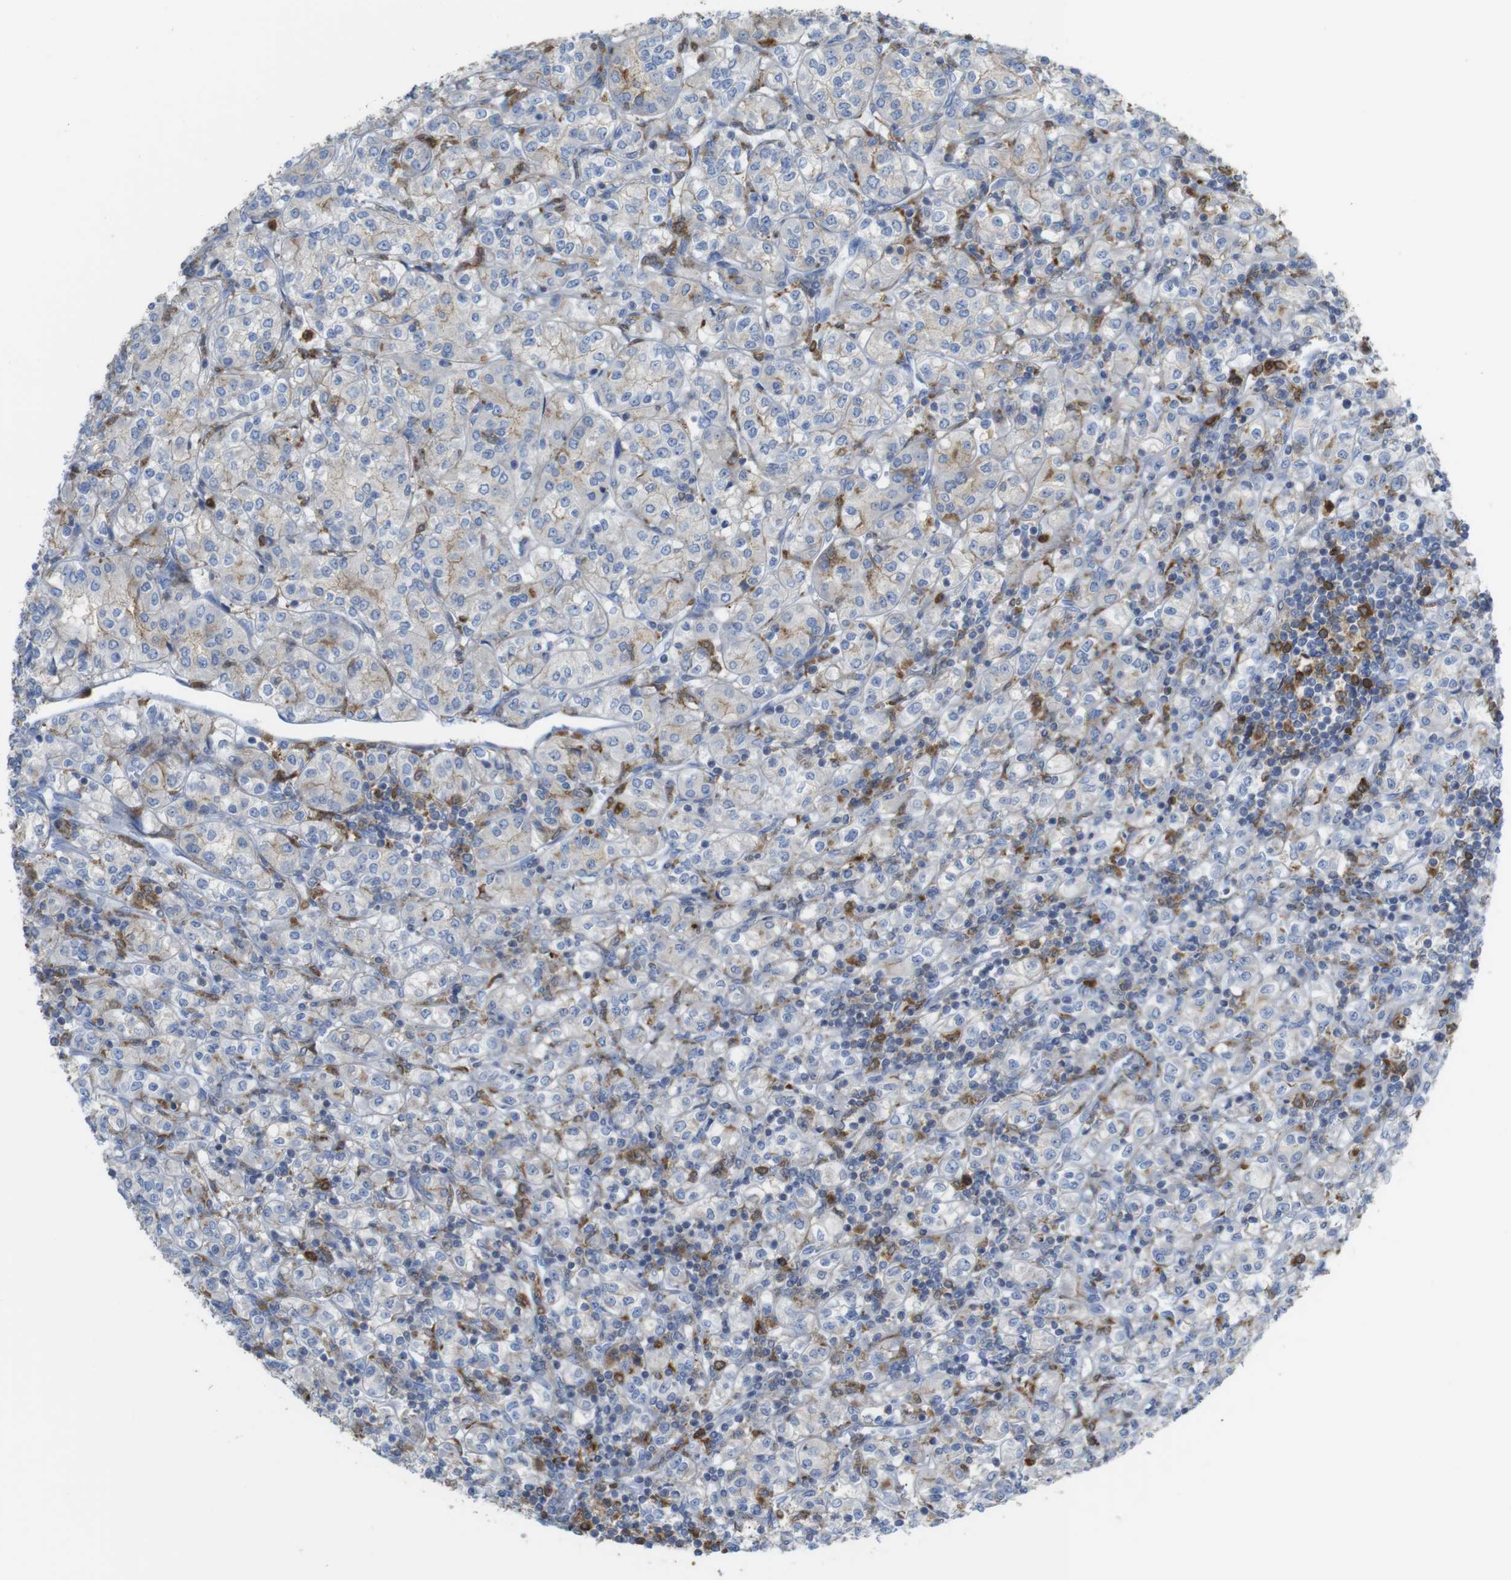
{"staining": {"intensity": "weak", "quantity": "25%-75%", "location": "cytoplasmic/membranous,nuclear"}, "tissue": "renal cancer", "cell_type": "Tumor cells", "image_type": "cancer", "snomed": [{"axis": "morphology", "description": "Adenocarcinoma, NOS"}, {"axis": "topography", "description": "Kidney"}], "caption": "This micrograph shows immunohistochemistry (IHC) staining of human adenocarcinoma (renal), with low weak cytoplasmic/membranous and nuclear expression in approximately 25%-75% of tumor cells.", "gene": "PRKCD", "patient": {"sex": "male", "age": 77}}